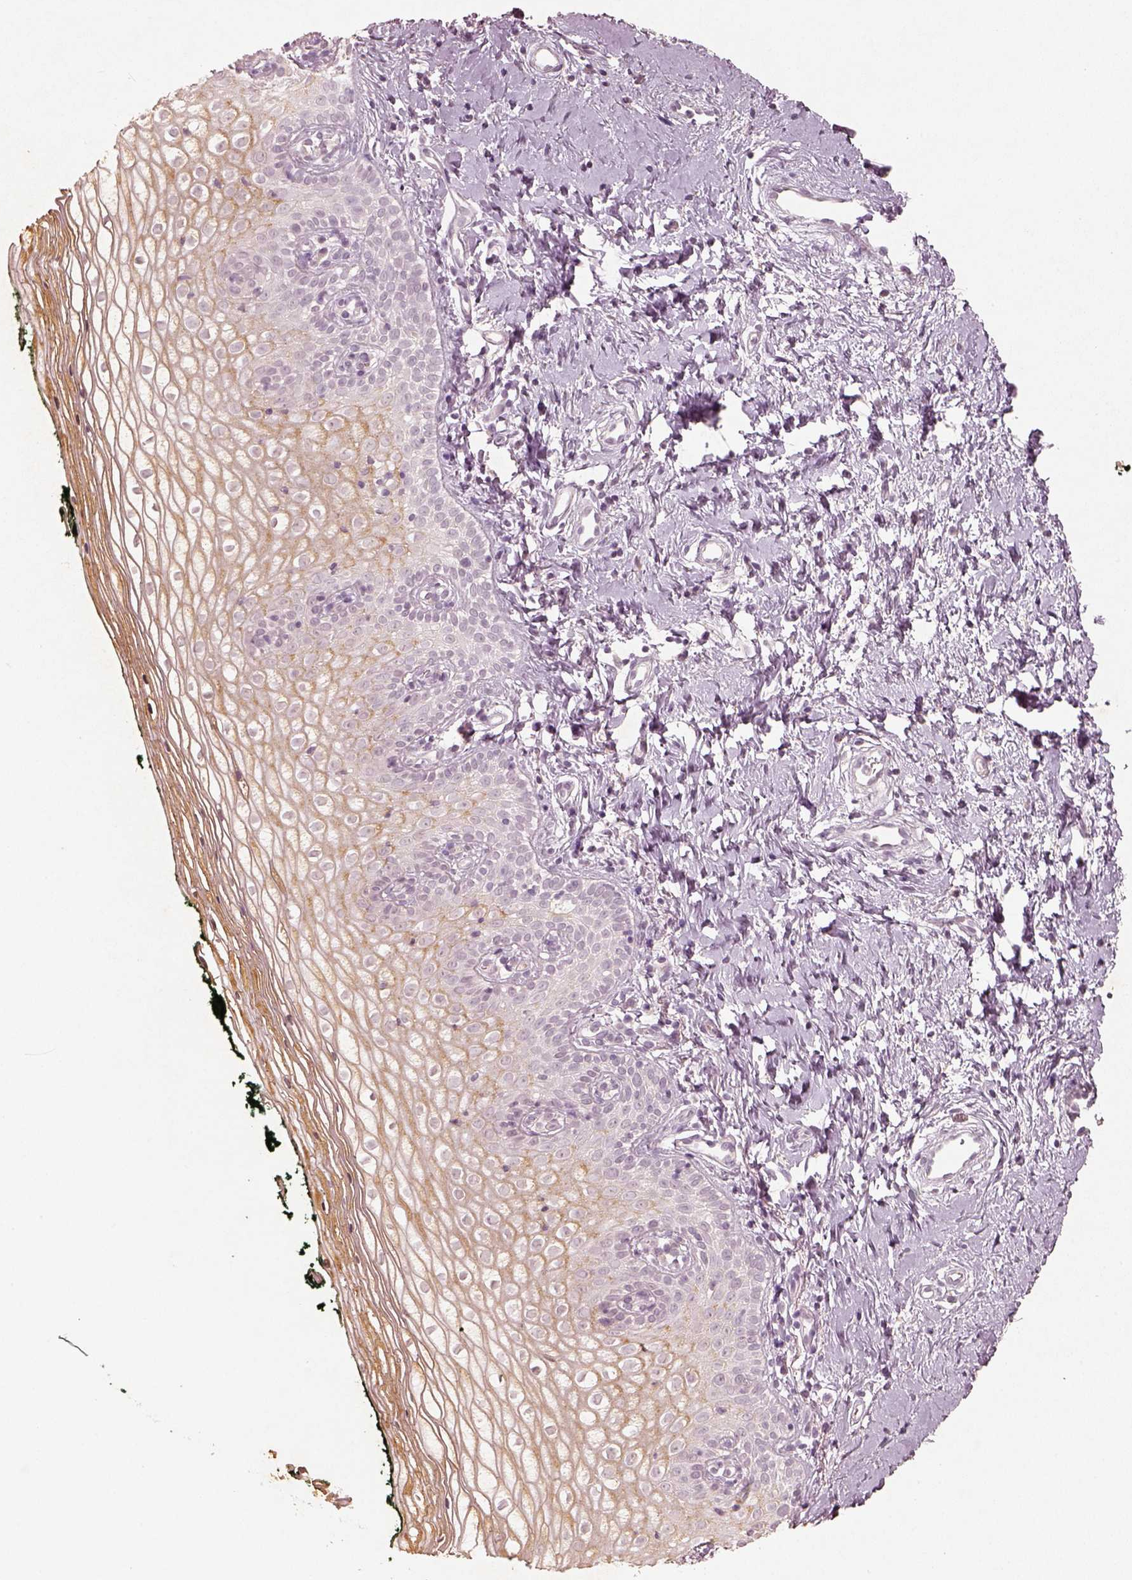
{"staining": {"intensity": "weak", "quantity": "25%-75%", "location": "cytoplasmic/membranous"}, "tissue": "vagina", "cell_type": "Squamous epithelial cells", "image_type": "normal", "snomed": [{"axis": "morphology", "description": "Normal tissue, NOS"}, {"axis": "topography", "description": "Vagina"}], "caption": "An image of human vagina stained for a protein demonstrates weak cytoplasmic/membranous brown staining in squamous epithelial cells. Immunohistochemistry stains the protein of interest in brown and the nuclei are stained blue.", "gene": "MADCAM1", "patient": {"sex": "female", "age": 47}}